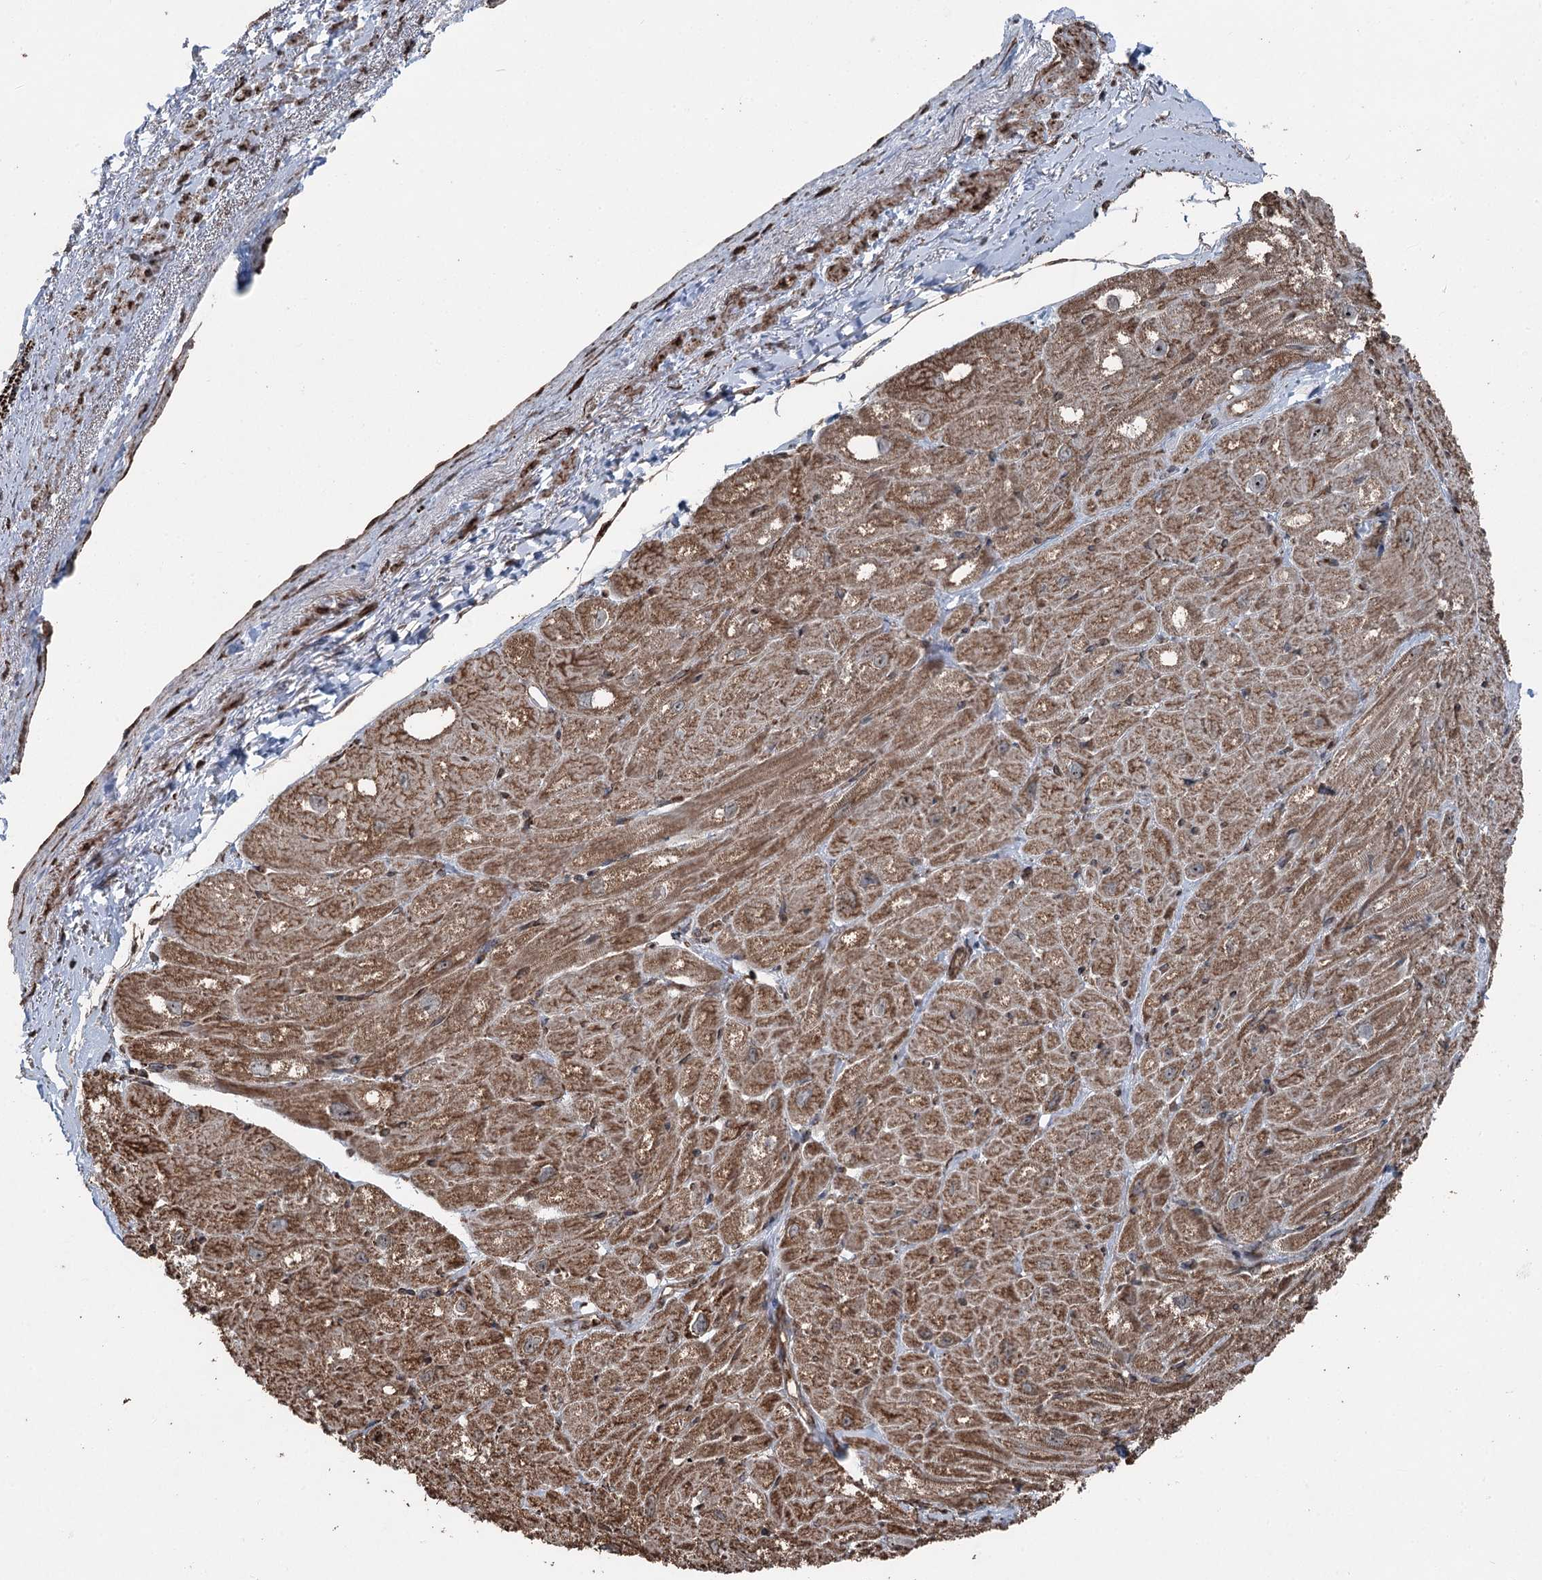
{"staining": {"intensity": "moderate", "quantity": ">75%", "location": "cytoplasmic/membranous"}, "tissue": "heart muscle", "cell_type": "Cardiomyocytes", "image_type": "normal", "snomed": [{"axis": "morphology", "description": "Normal tissue, NOS"}, {"axis": "topography", "description": "Heart"}], "caption": "Protein expression analysis of normal heart muscle displays moderate cytoplasmic/membranous staining in about >75% of cardiomyocytes. Immunohistochemistry (ihc) stains the protein in brown and the nuclei are stained blue.", "gene": "STEEP1", "patient": {"sex": "male", "age": 50}}